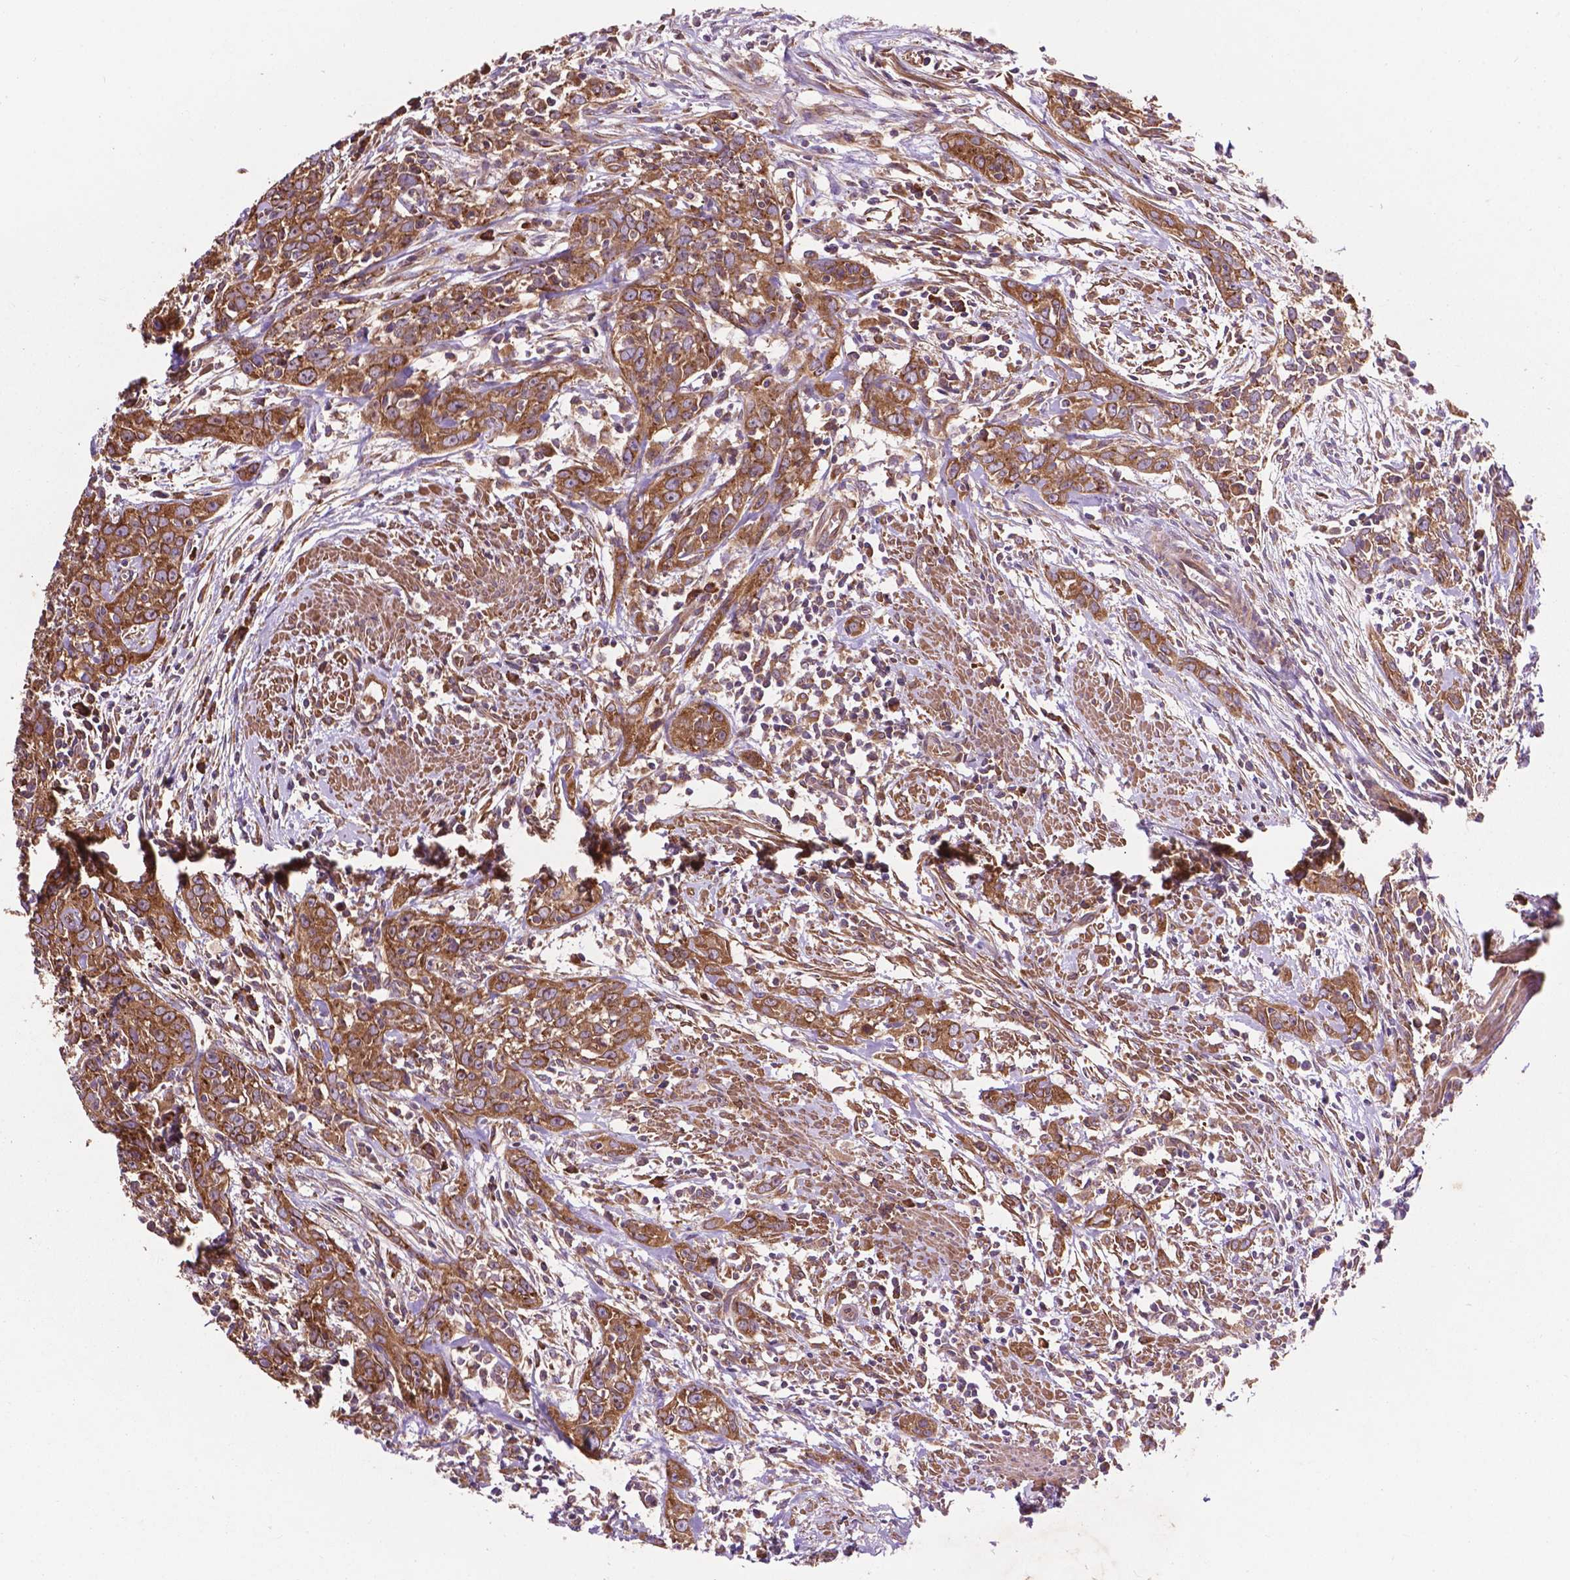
{"staining": {"intensity": "moderate", "quantity": ">75%", "location": "cytoplasmic/membranous"}, "tissue": "urothelial cancer", "cell_type": "Tumor cells", "image_type": "cancer", "snomed": [{"axis": "morphology", "description": "Urothelial carcinoma, High grade"}, {"axis": "topography", "description": "Urinary bladder"}], "caption": "A micrograph showing moderate cytoplasmic/membranous staining in about >75% of tumor cells in high-grade urothelial carcinoma, as visualized by brown immunohistochemical staining.", "gene": "CCDC71L", "patient": {"sex": "male", "age": 83}}